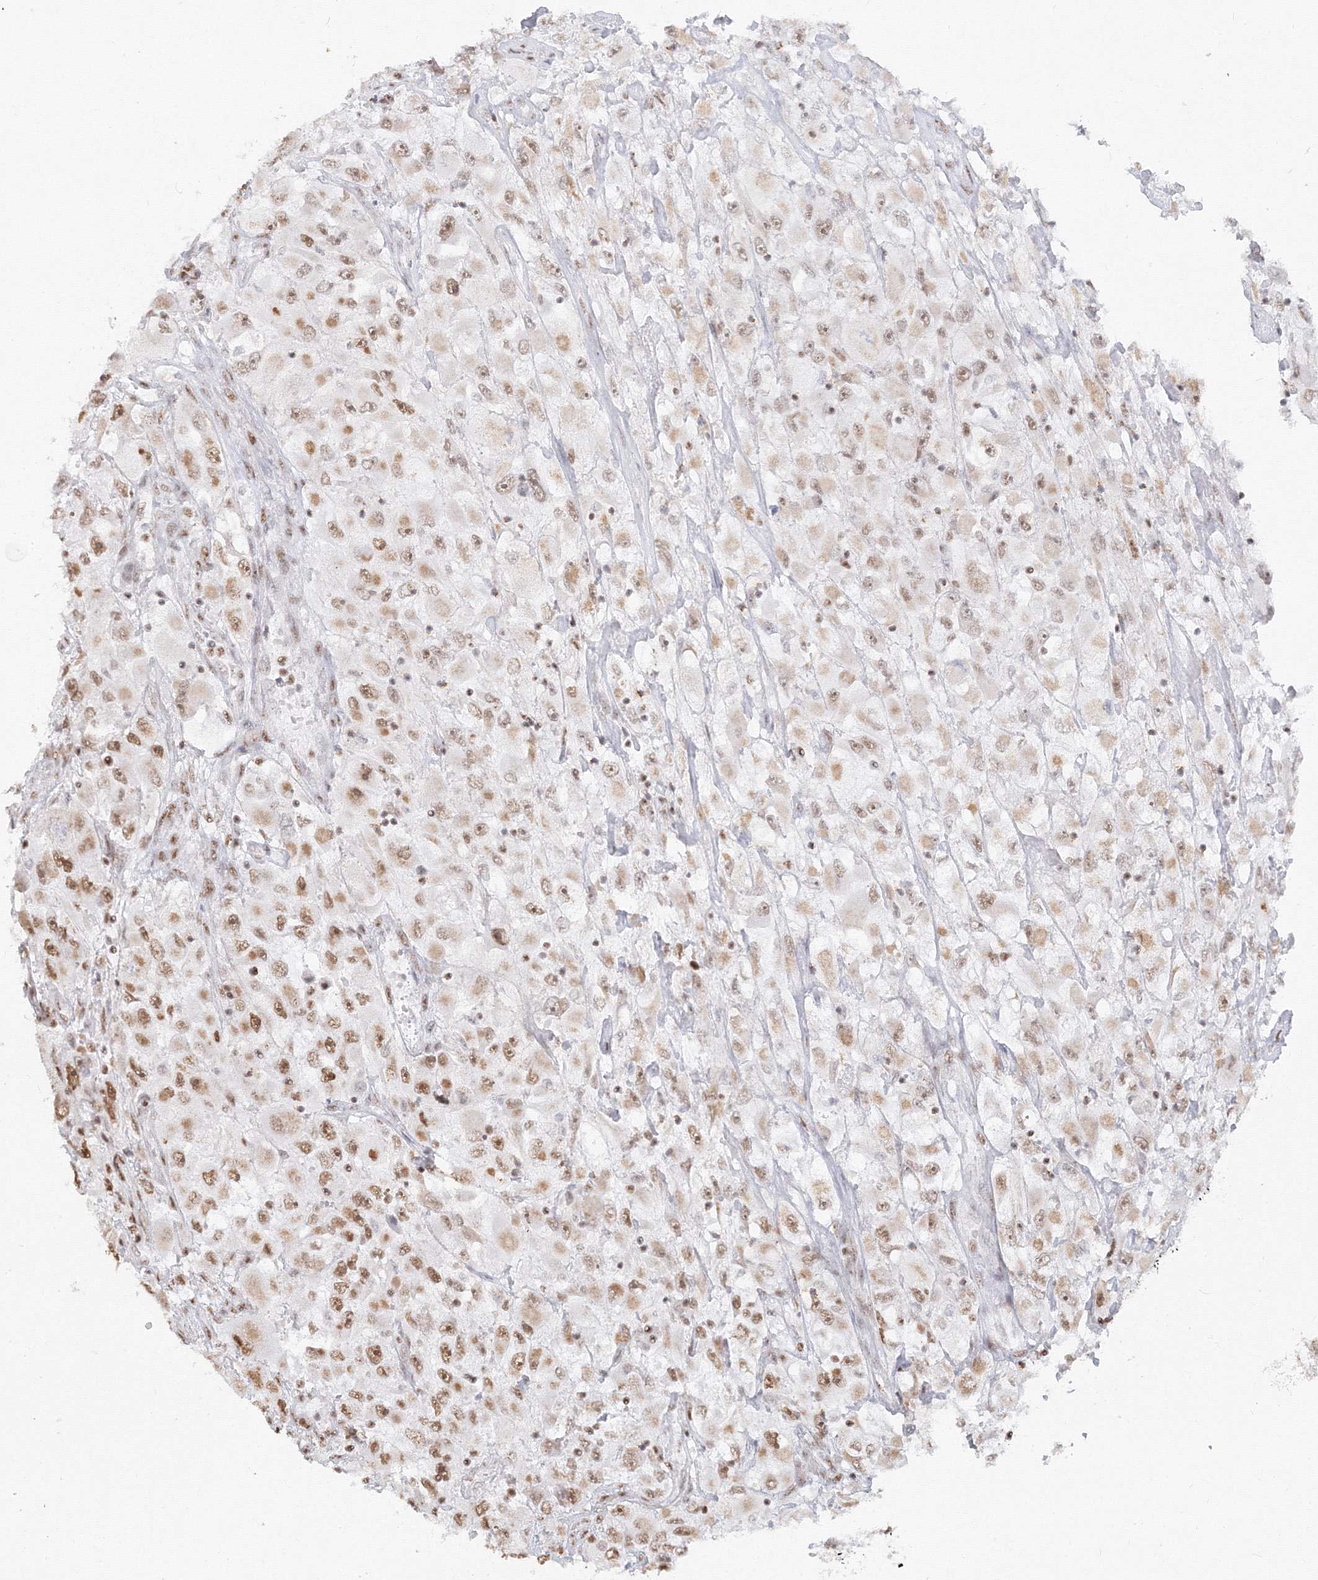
{"staining": {"intensity": "moderate", "quantity": ">75%", "location": "nuclear"}, "tissue": "renal cancer", "cell_type": "Tumor cells", "image_type": "cancer", "snomed": [{"axis": "morphology", "description": "Adenocarcinoma, NOS"}, {"axis": "topography", "description": "Kidney"}], "caption": "Protein expression analysis of human adenocarcinoma (renal) reveals moderate nuclear staining in about >75% of tumor cells. (Stains: DAB (3,3'-diaminobenzidine) in brown, nuclei in blue, Microscopy: brightfield microscopy at high magnification).", "gene": "PPP4R2", "patient": {"sex": "female", "age": 52}}